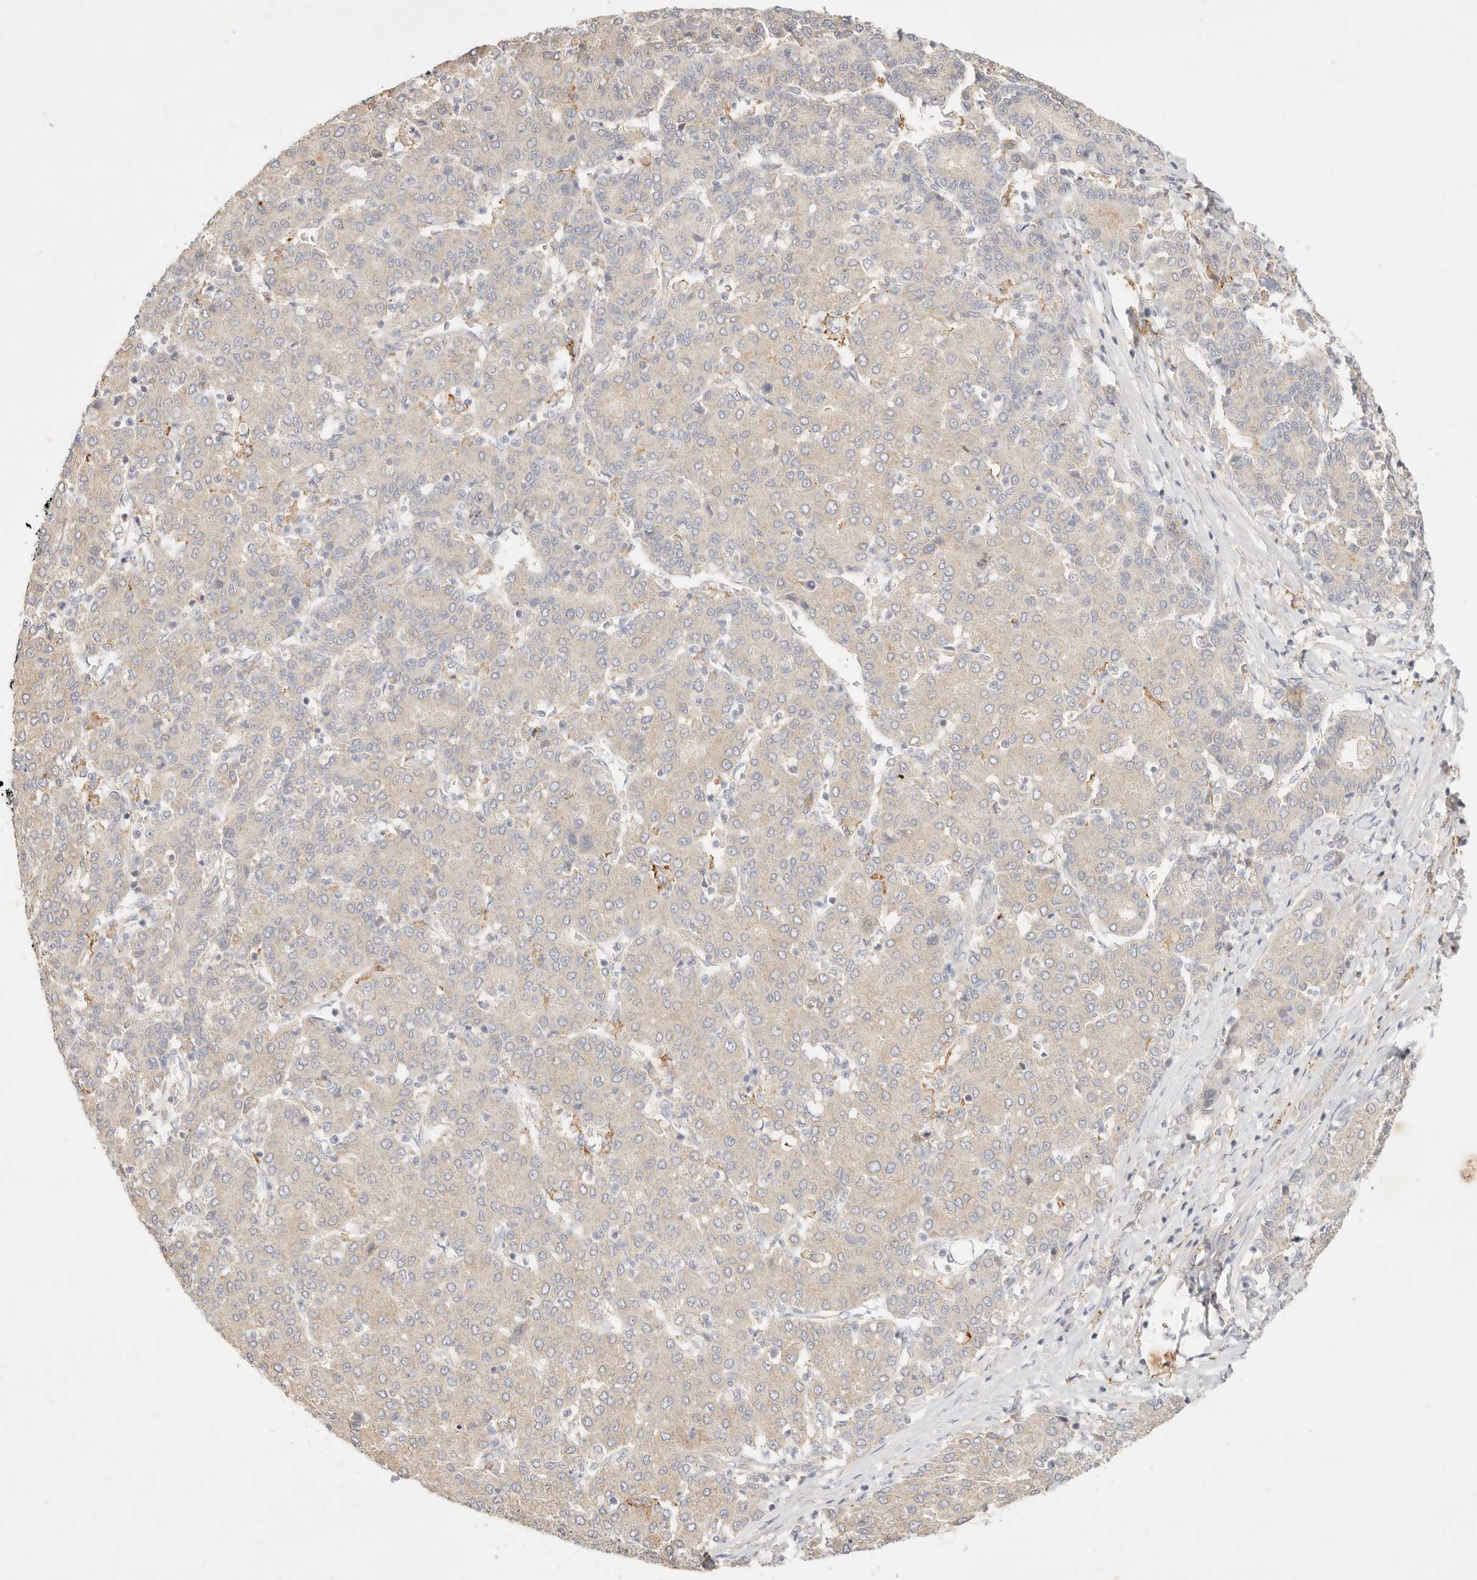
{"staining": {"intensity": "weak", "quantity": "25%-75%", "location": "cytoplasmic/membranous"}, "tissue": "liver cancer", "cell_type": "Tumor cells", "image_type": "cancer", "snomed": [{"axis": "morphology", "description": "Carcinoma, Hepatocellular, NOS"}, {"axis": "topography", "description": "Liver"}], "caption": "DAB (3,3'-diaminobenzidine) immunohistochemical staining of human liver cancer demonstrates weak cytoplasmic/membranous protein positivity in about 25%-75% of tumor cells.", "gene": "HK2", "patient": {"sex": "male", "age": 65}}